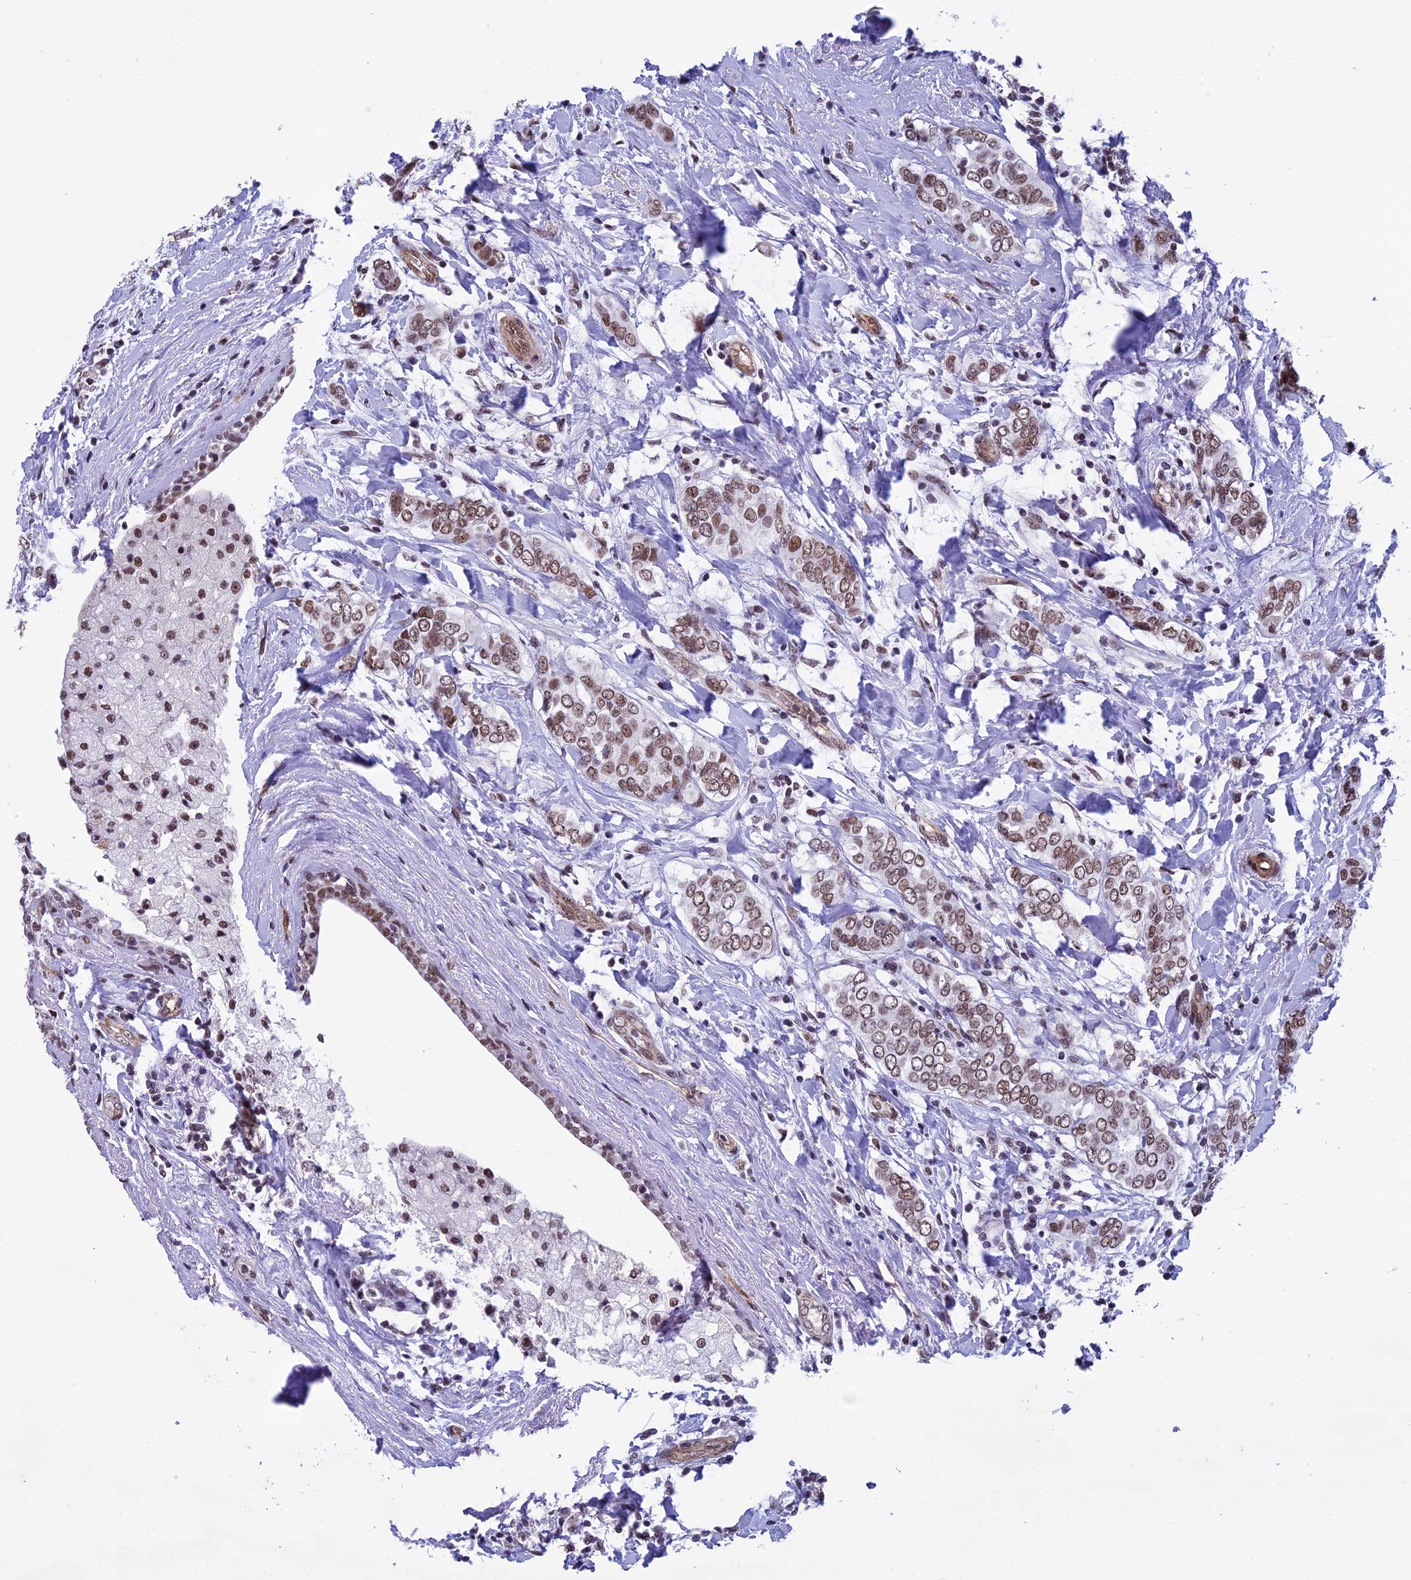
{"staining": {"intensity": "moderate", "quantity": ">75%", "location": "nuclear"}, "tissue": "breast cancer", "cell_type": "Tumor cells", "image_type": "cancer", "snomed": [{"axis": "morphology", "description": "Lobular carcinoma"}, {"axis": "topography", "description": "Breast"}], "caption": "IHC of human breast lobular carcinoma demonstrates medium levels of moderate nuclear staining in approximately >75% of tumor cells. (DAB IHC, brown staining for protein, blue staining for nuclei).", "gene": "NIPBL", "patient": {"sex": "female", "age": 51}}